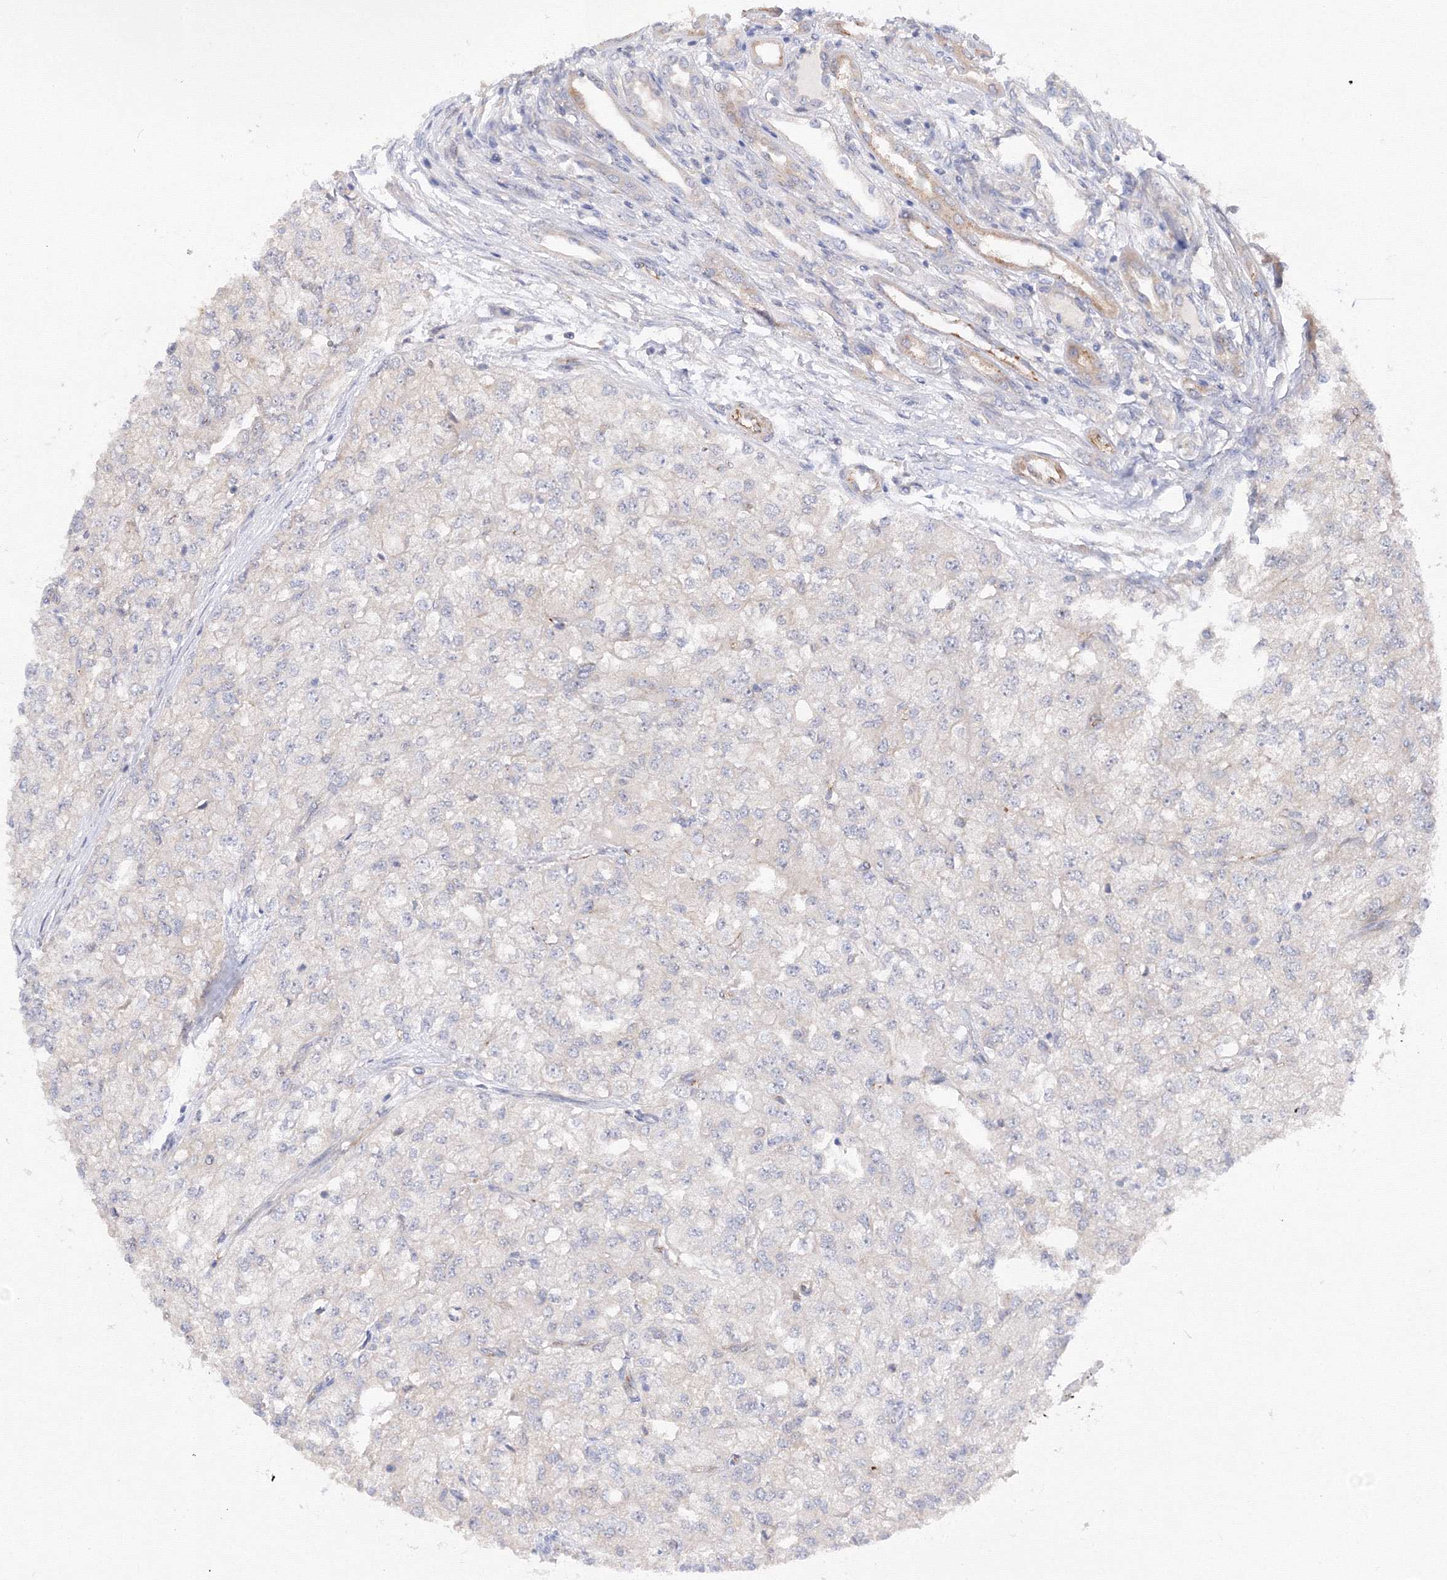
{"staining": {"intensity": "negative", "quantity": "none", "location": "none"}, "tissue": "renal cancer", "cell_type": "Tumor cells", "image_type": "cancer", "snomed": [{"axis": "morphology", "description": "Adenocarcinoma, NOS"}, {"axis": "topography", "description": "Kidney"}], "caption": "The histopathology image demonstrates no staining of tumor cells in renal adenocarcinoma.", "gene": "DIS3L2", "patient": {"sex": "female", "age": 54}}